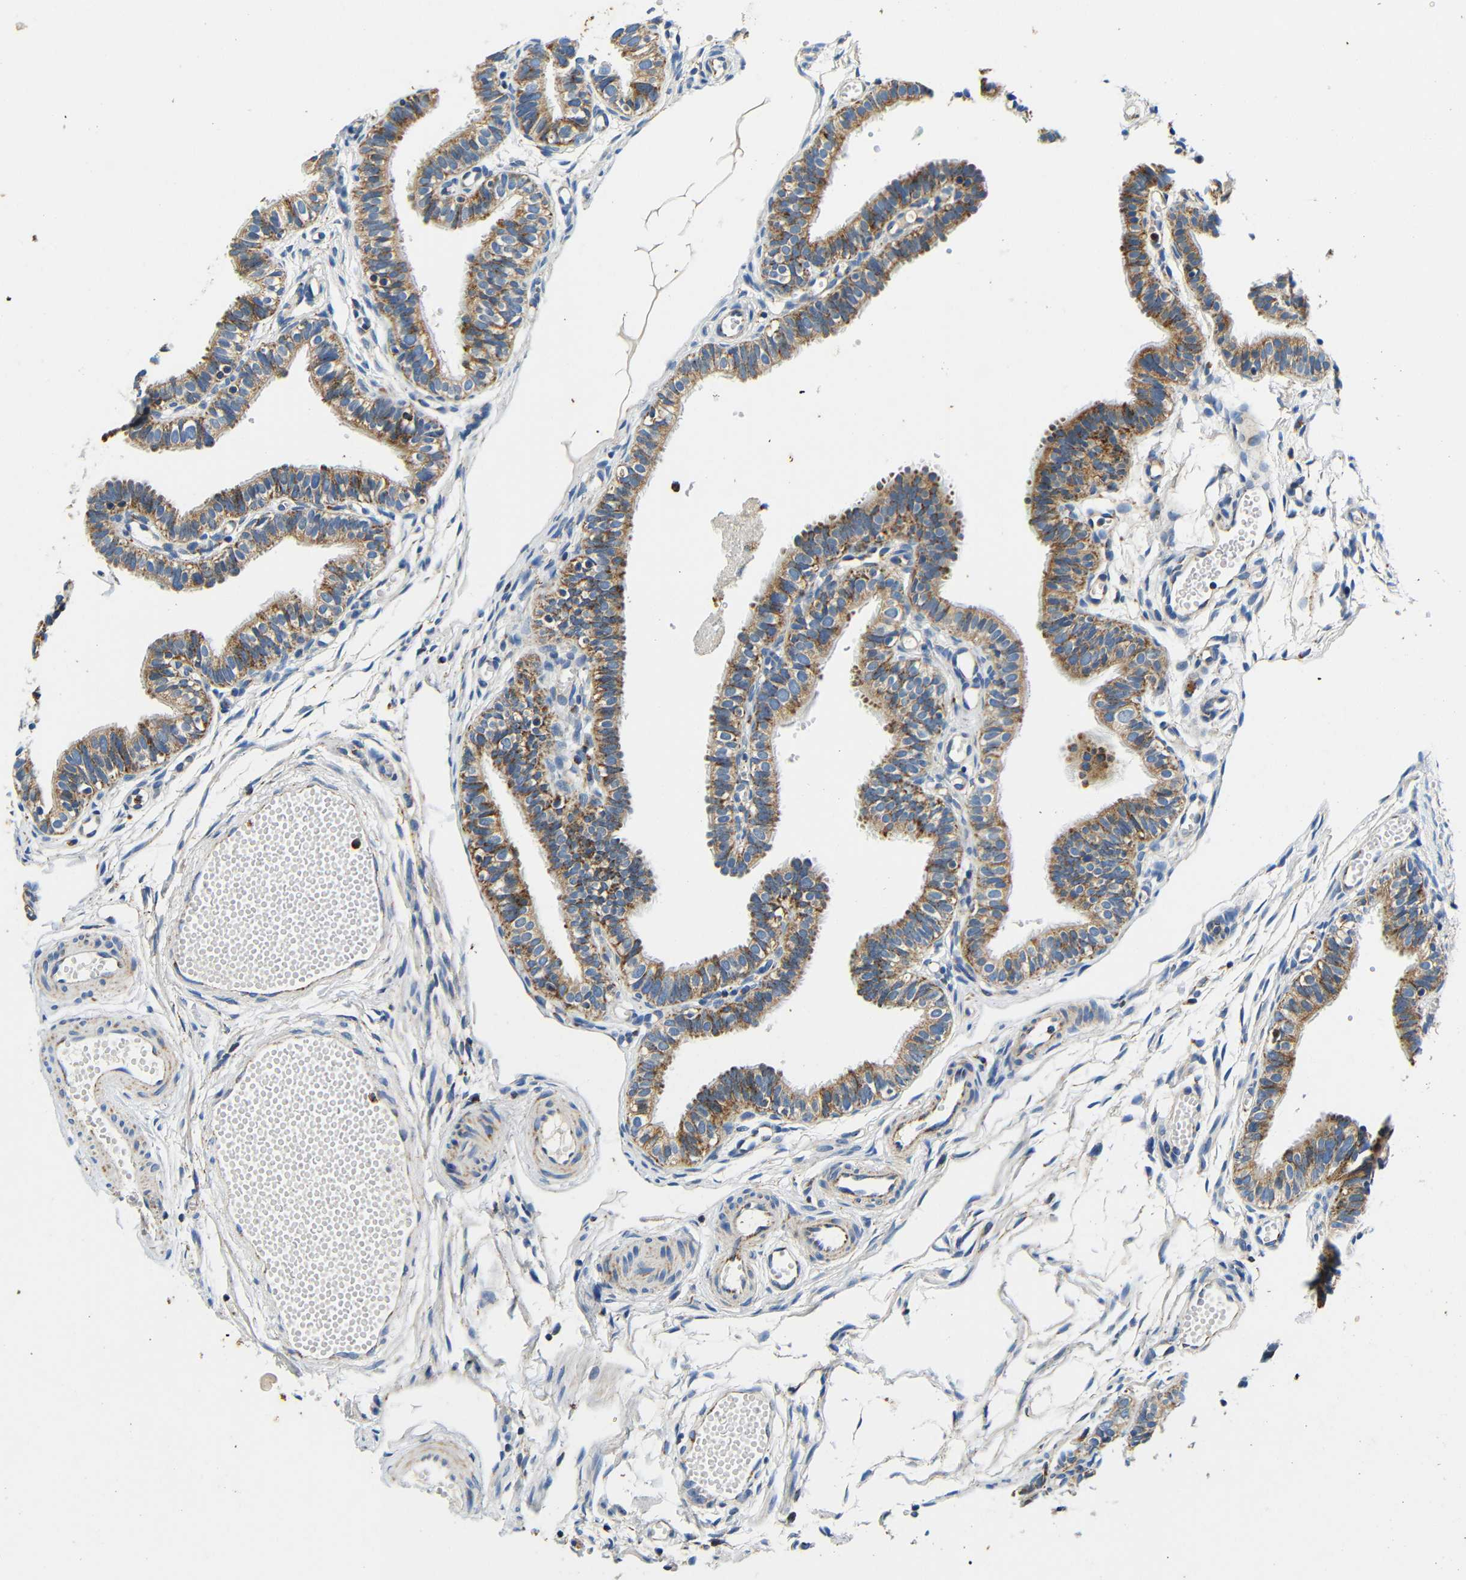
{"staining": {"intensity": "moderate", "quantity": ">75%", "location": "cytoplasmic/membranous"}, "tissue": "fallopian tube", "cell_type": "Glandular cells", "image_type": "normal", "snomed": [{"axis": "morphology", "description": "Normal tissue, NOS"}, {"axis": "topography", "description": "Fallopian tube"}, {"axis": "topography", "description": "Placenta"}], "caption": "Immunohistochemistry of unremarkable fallopian tube reveals medium levels of moderate cytoplasmic/membranous expression in about >75% of glandular cells. (DAB (3,3'-diaminobenzidine) IHC with brightfield microscopy, high magnification).", "gene": "GALNT18", "patient": {"sex": "female", "age": 34}}